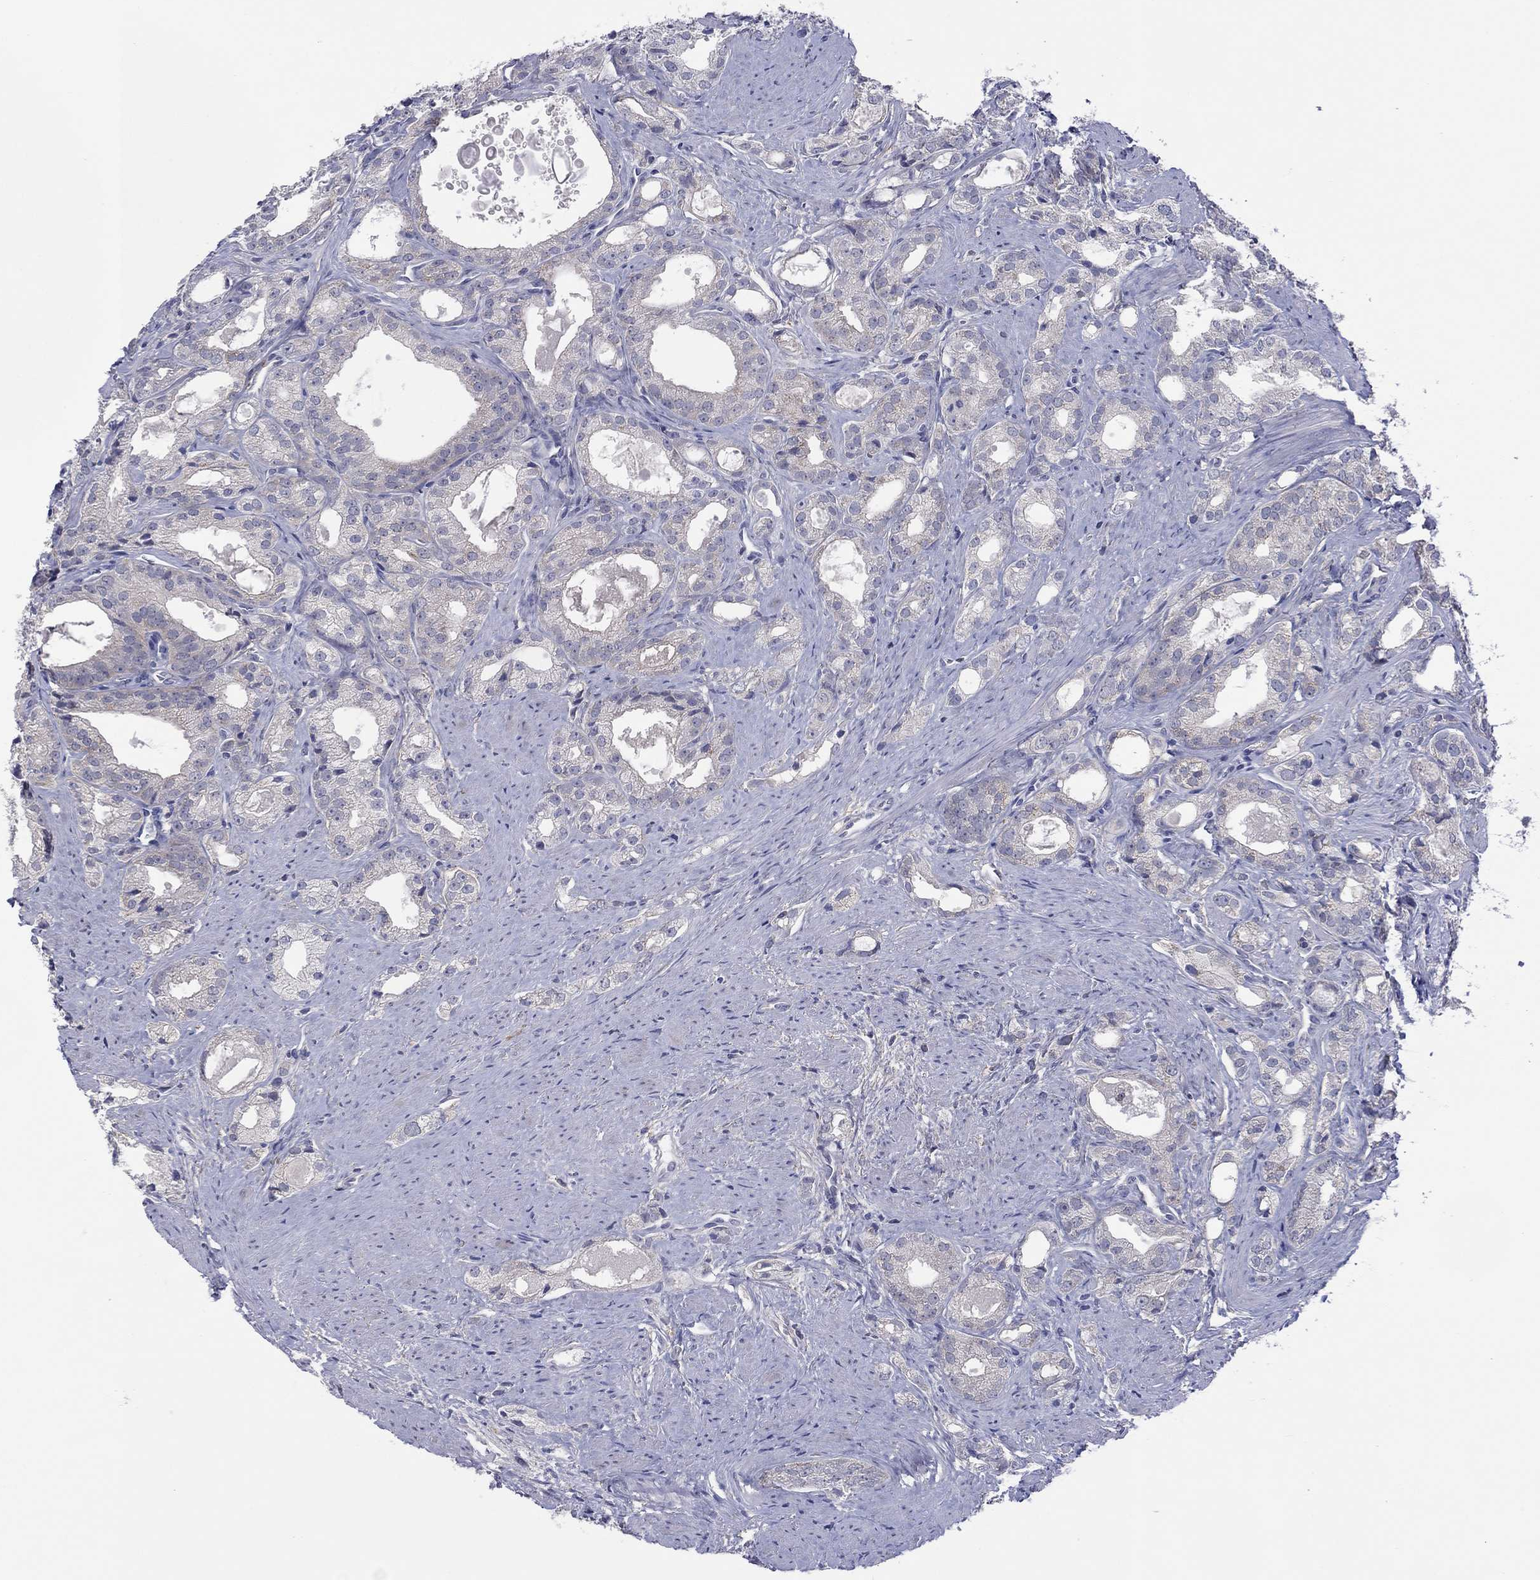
{"staining": {"intensity": "negative", "quantity": "none", "location": "none"}, "tissue": "prostate cancer", "cell_type": "Tumor cells", "image_type": "cancer", "snomed": [{"axis": "morphology", "description": "Adenocarcinoma, NOS"}, {"axis": "morphology", "description": "Adenocarcinoma, High grade"}, {"axis": "topography", "description": "Prostate"}], "caption": "High power microscopy photomicrograph of an immunohistochemistry micrograph of prostate high-grade adenocarcinoma, revealing no significant positivity in tumor cells.", "gene": "CYP2B6", "patient": {"sex": "male", "age": 70}}